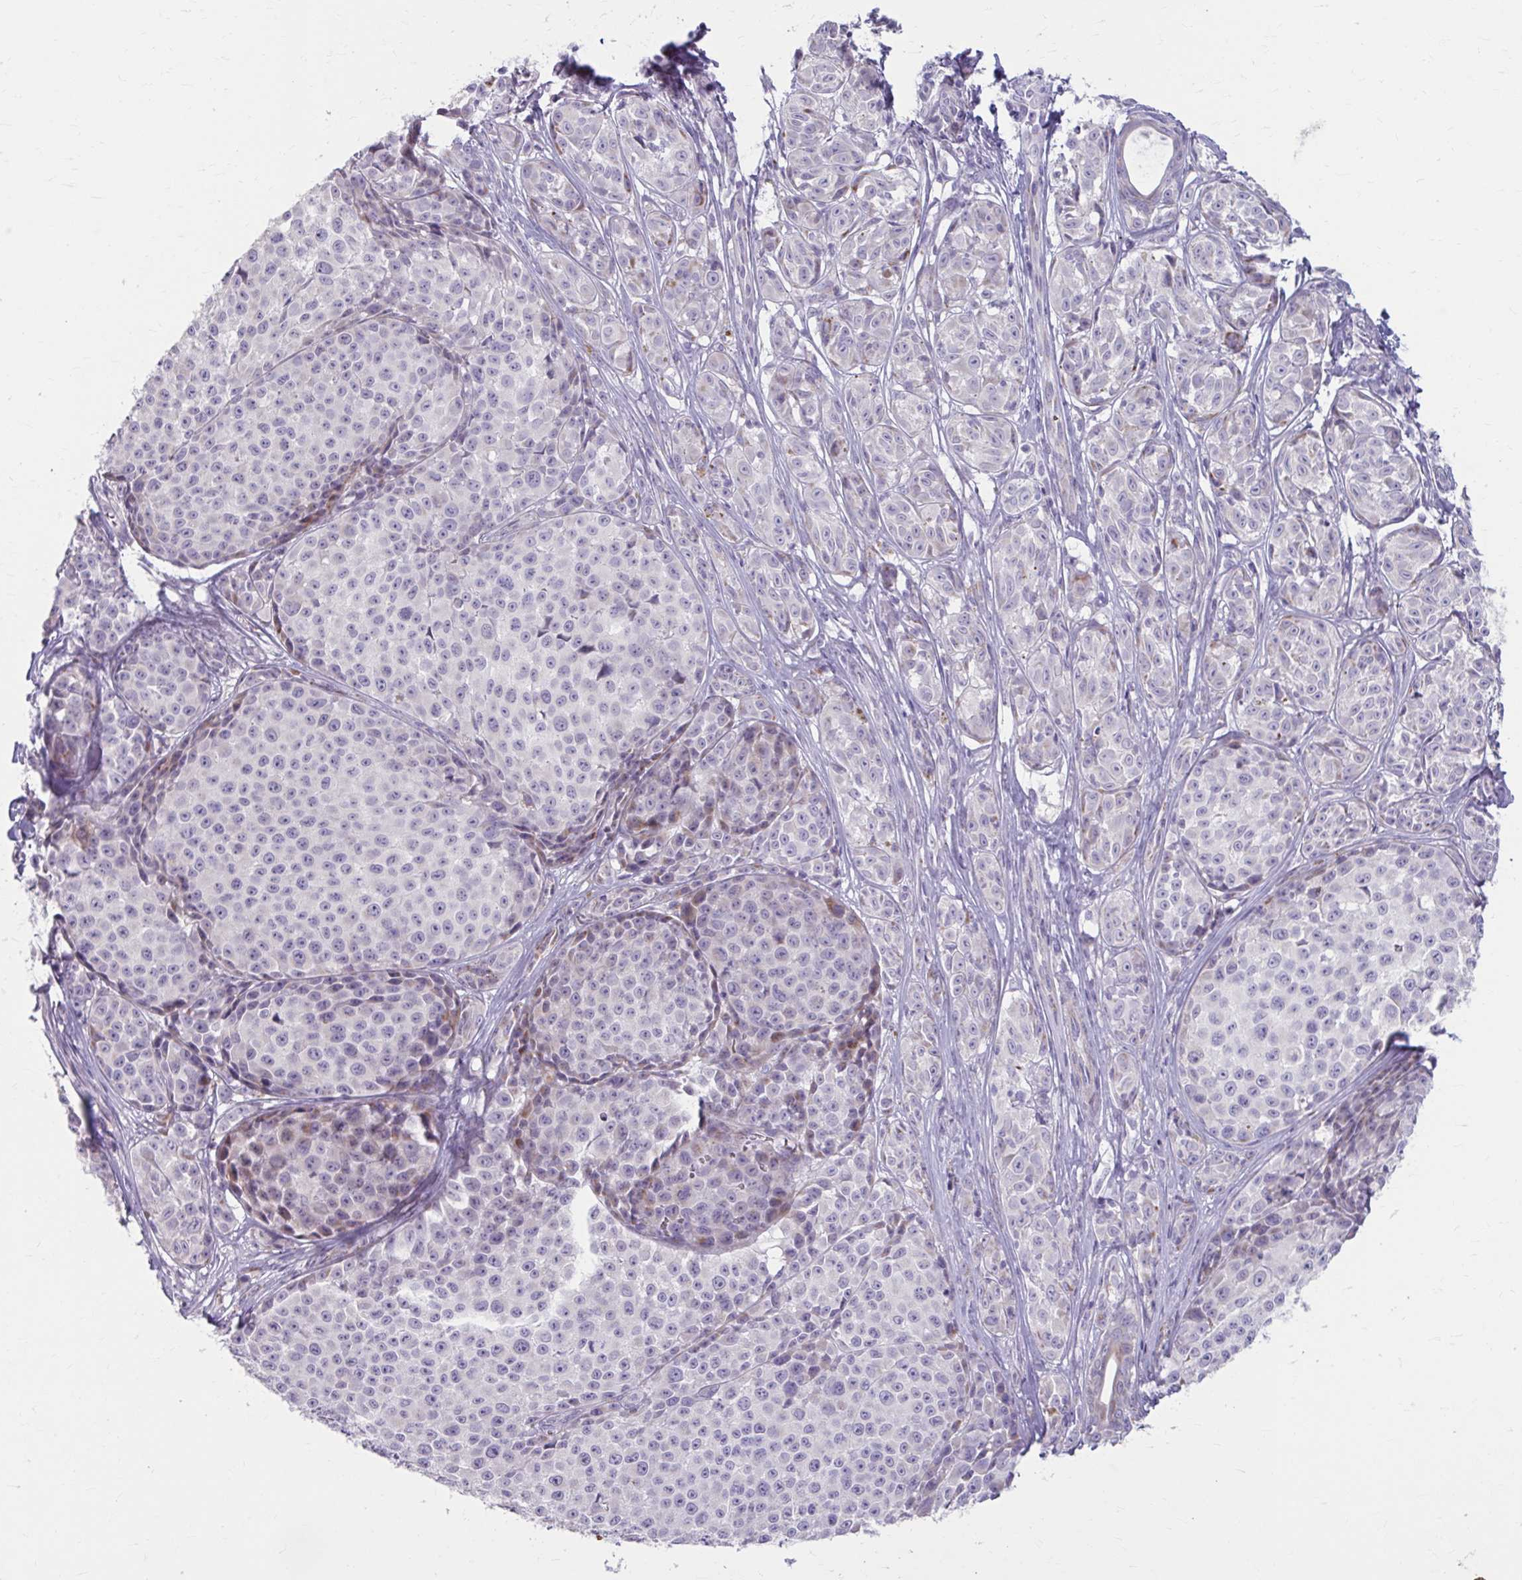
{"staining": {"intensity": "negative", "quantity": "none", "location": "none"}, "tissue": "melanoma", "cell_type": "Tumor cells", "image_type": "cancer", "snomed": [{"axis": "morphology", "description": "Malignant melanoma, NOS"}, {"axis": "topography", "description": "Skin"}], "caption": "A high-resolution photomicrograph shows IHC staining of melanoma, which displays no significant expression in tumor cells.", "gene": "MSMO1", "patient": {"sex": "female", "age": 35}}